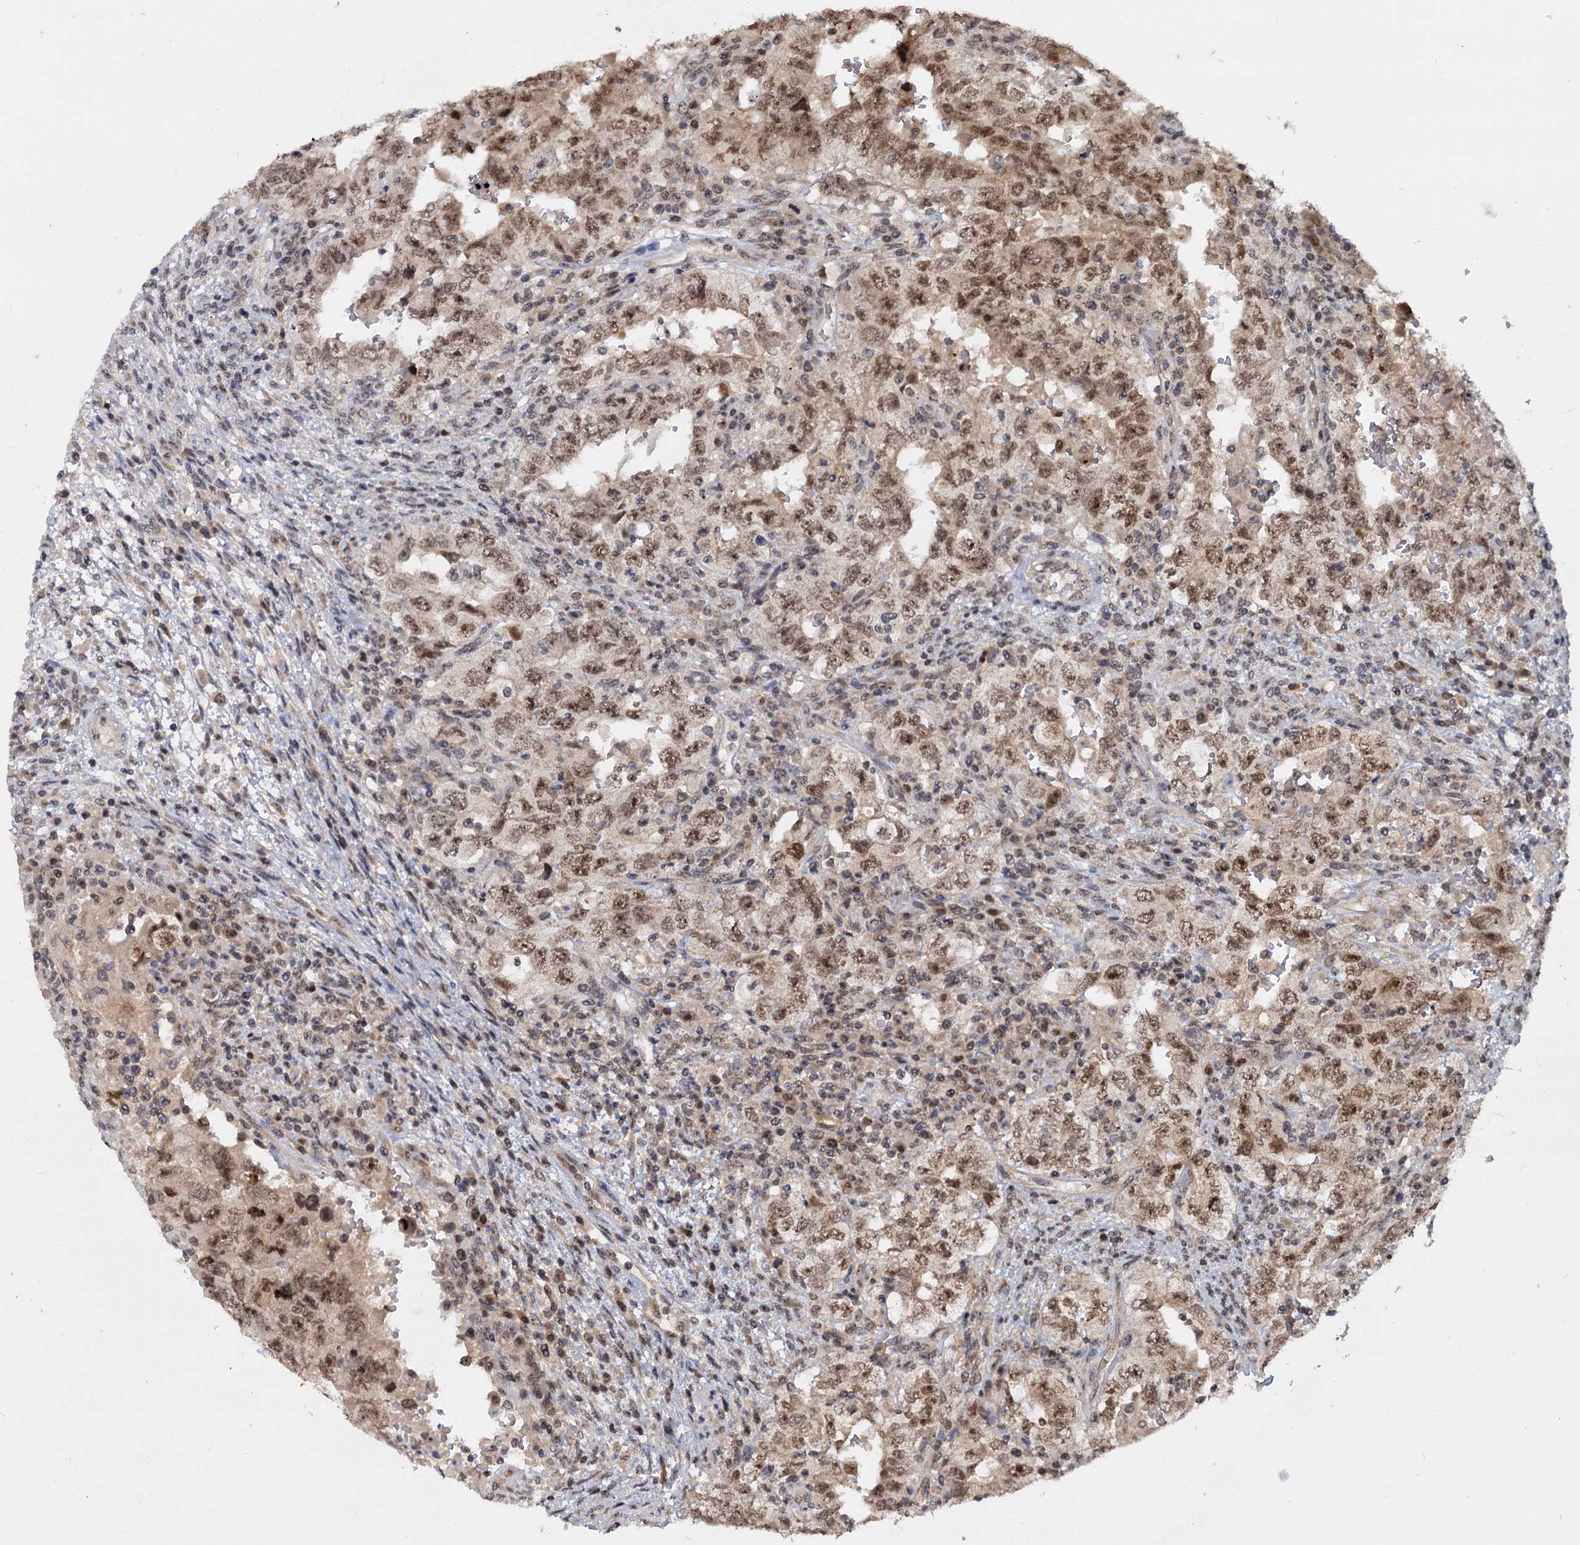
{"staining": {"intensity": "moderate", "quantity": ">75%", "location": "nuclear"}, "tissue": "testis cancer", "cell_type": "Tumor cells", "image_type": "cancer", "snomed": [{"axis": "morphology", "description": "Carcinoma, Embryonal, NOS"}, {"axis": "topography", "description": "Testis"}], "caption": "IHC (DAB (3,3'-diaminobenzidine)) staining of human testis embryonal carcinoma demonstrates moderate nuclear protein positivity in about >75% of tumor cells.", "gene": "FAM216B", "patient": {"sex": "male", "age": 26}}